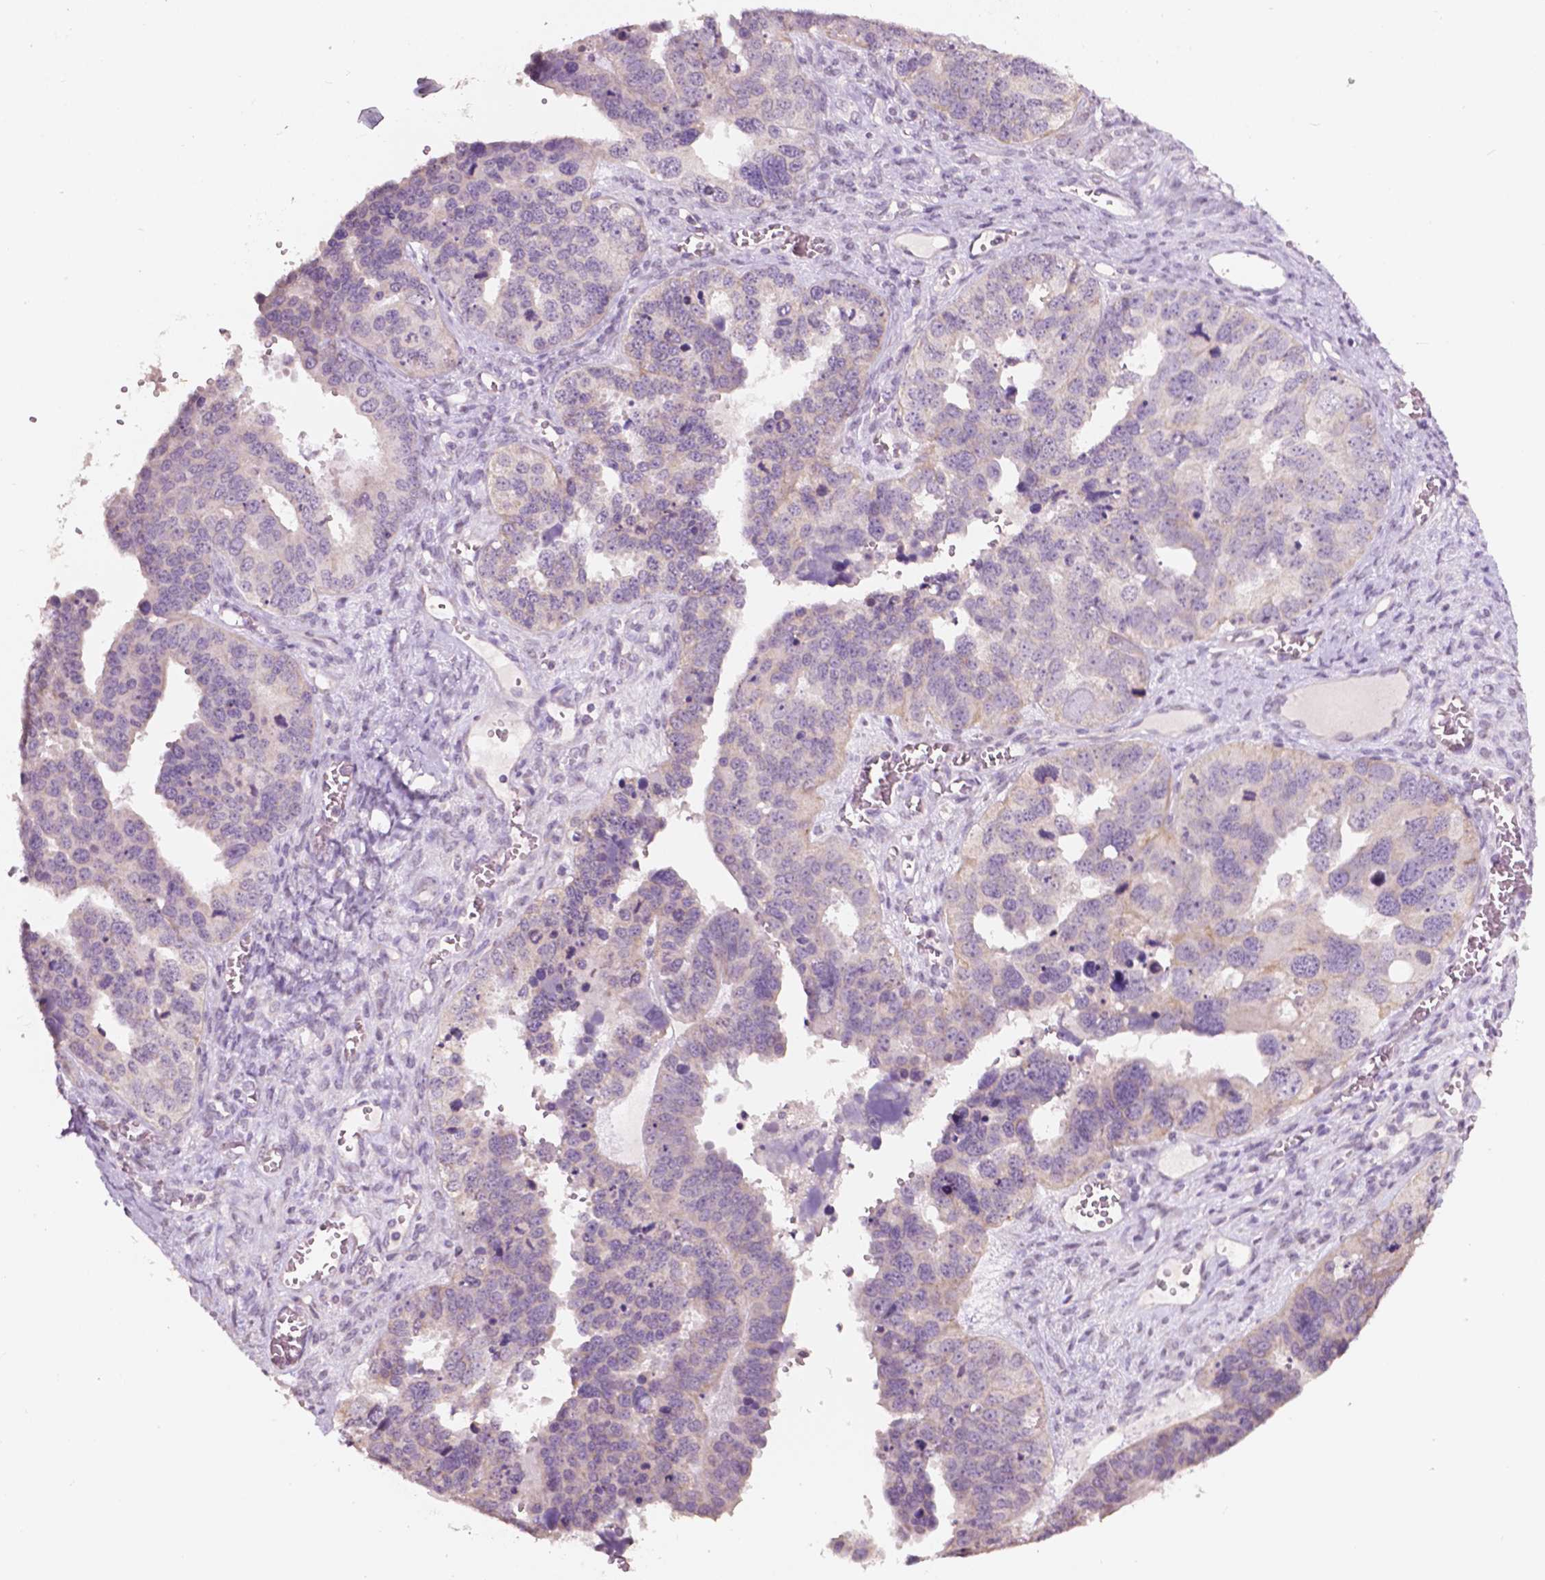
{"staining": {"intensity": "negative", "quantity": "none", "location": "none"}, "tissue": "ovarian cancer", "cell_type": "Tumor cells", "image_type": "cancer", "snomed": [{"axis": "morphology", "description": "Cystadenocarcinoma, serous, NOS"}, {"axis": "topography", "description": "Ovary"}], "caption": "DAB immunohistochemical staining of human ovarian cancer reveals no significant staining in tumor cells.", "gene": "NOS1AP", "patient": {"sex": "female", "age": 76}}